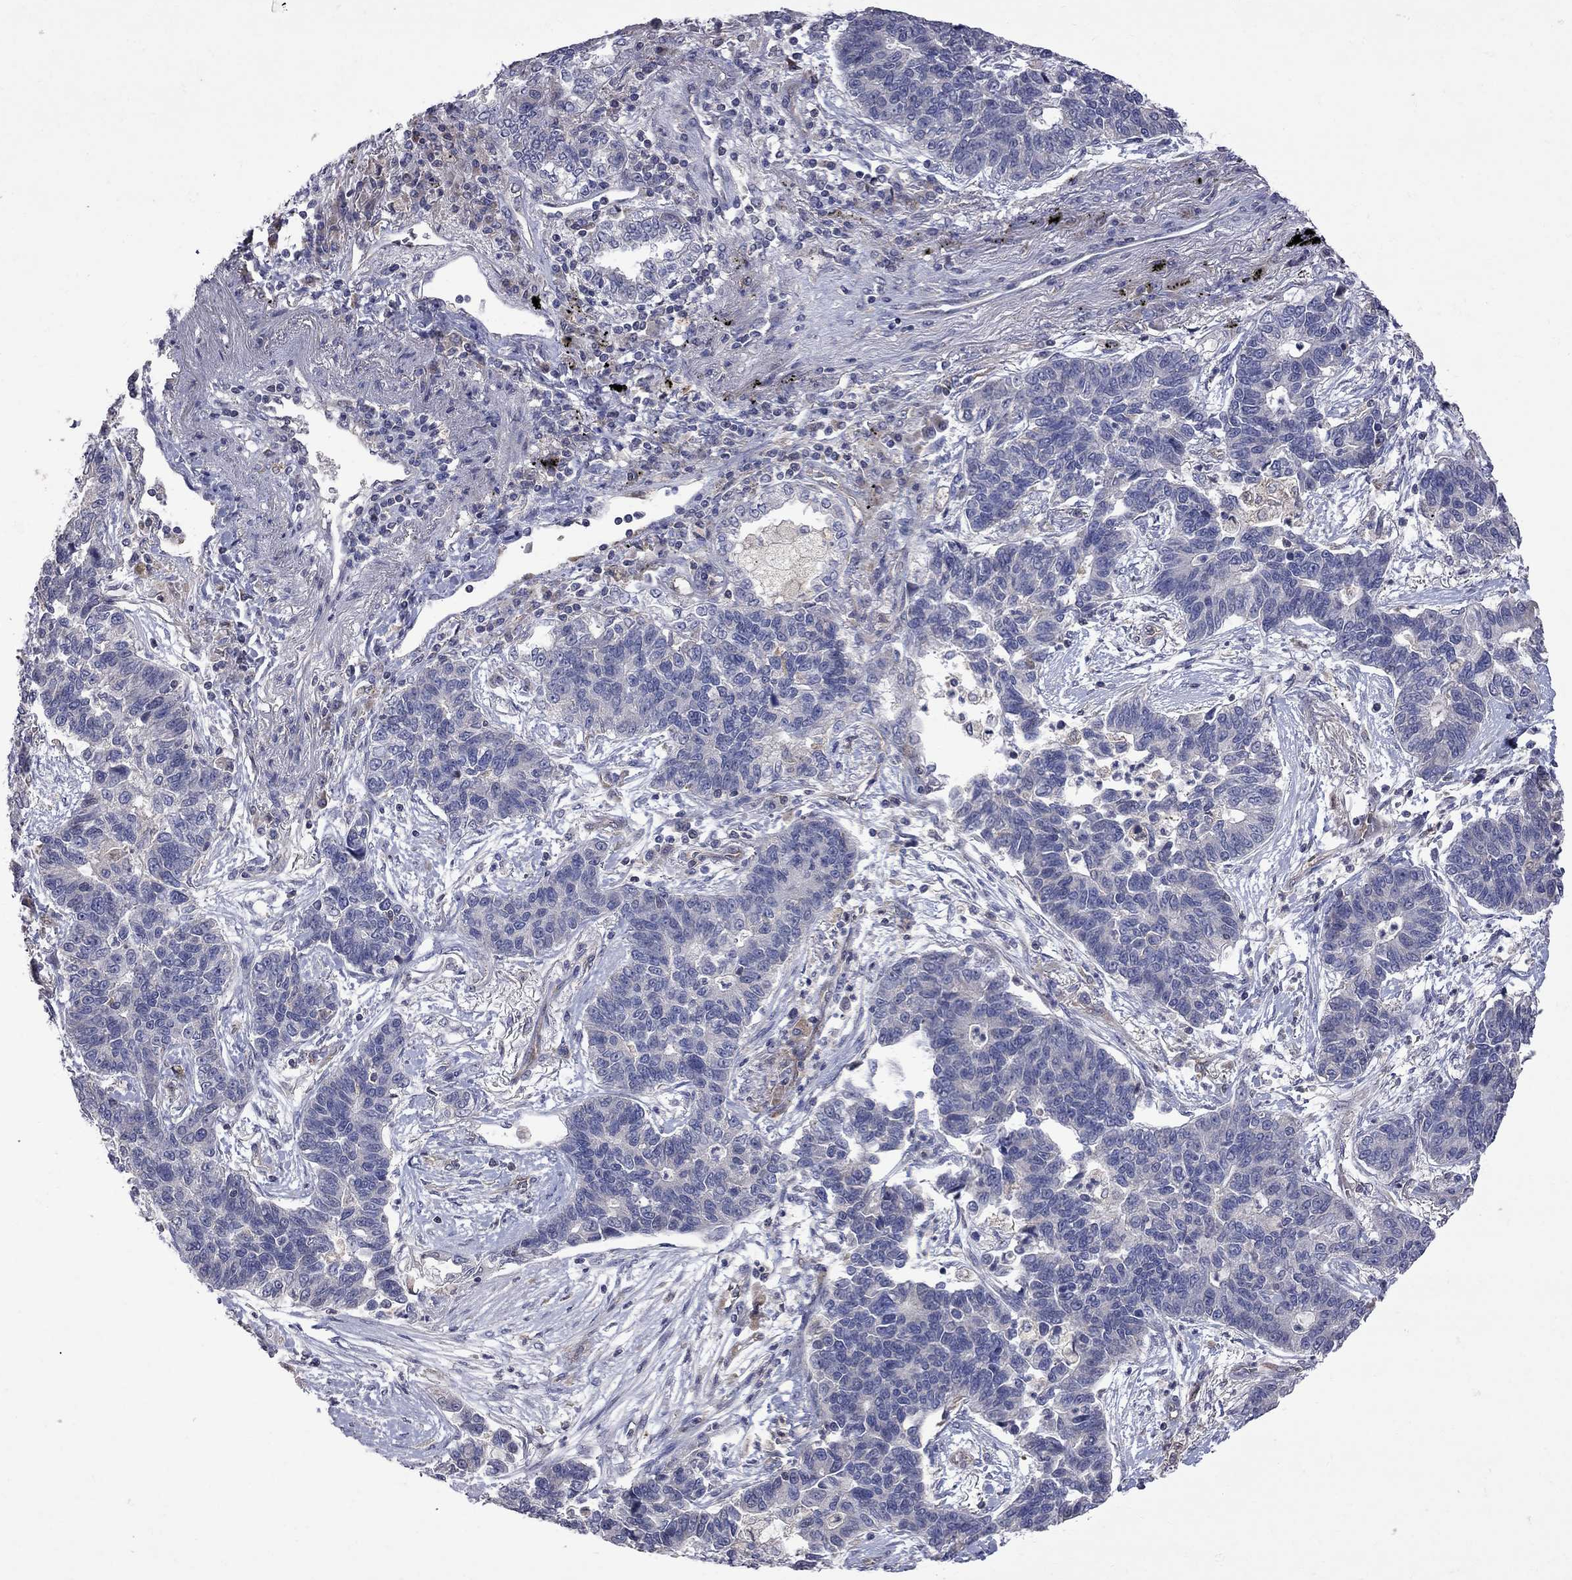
{"staining": {"intensity": "negative", "quantity": "none", "location": "none"}, "tissue": "lung cancer", "cell_type": "Tumor cells", "image_type": "cancer", "snomed": [{"axis": "morphology", "description": "Adenocarcinoma, NOS"}, {"axis": "topography", "description": "Lung"}], "caption": "Immunohistochemical staining of lung adenocarcinoma exhibits no significant expression in tumor cells.", "gene": "ABI3", "patient": {"sex": "female", "age": 57}}